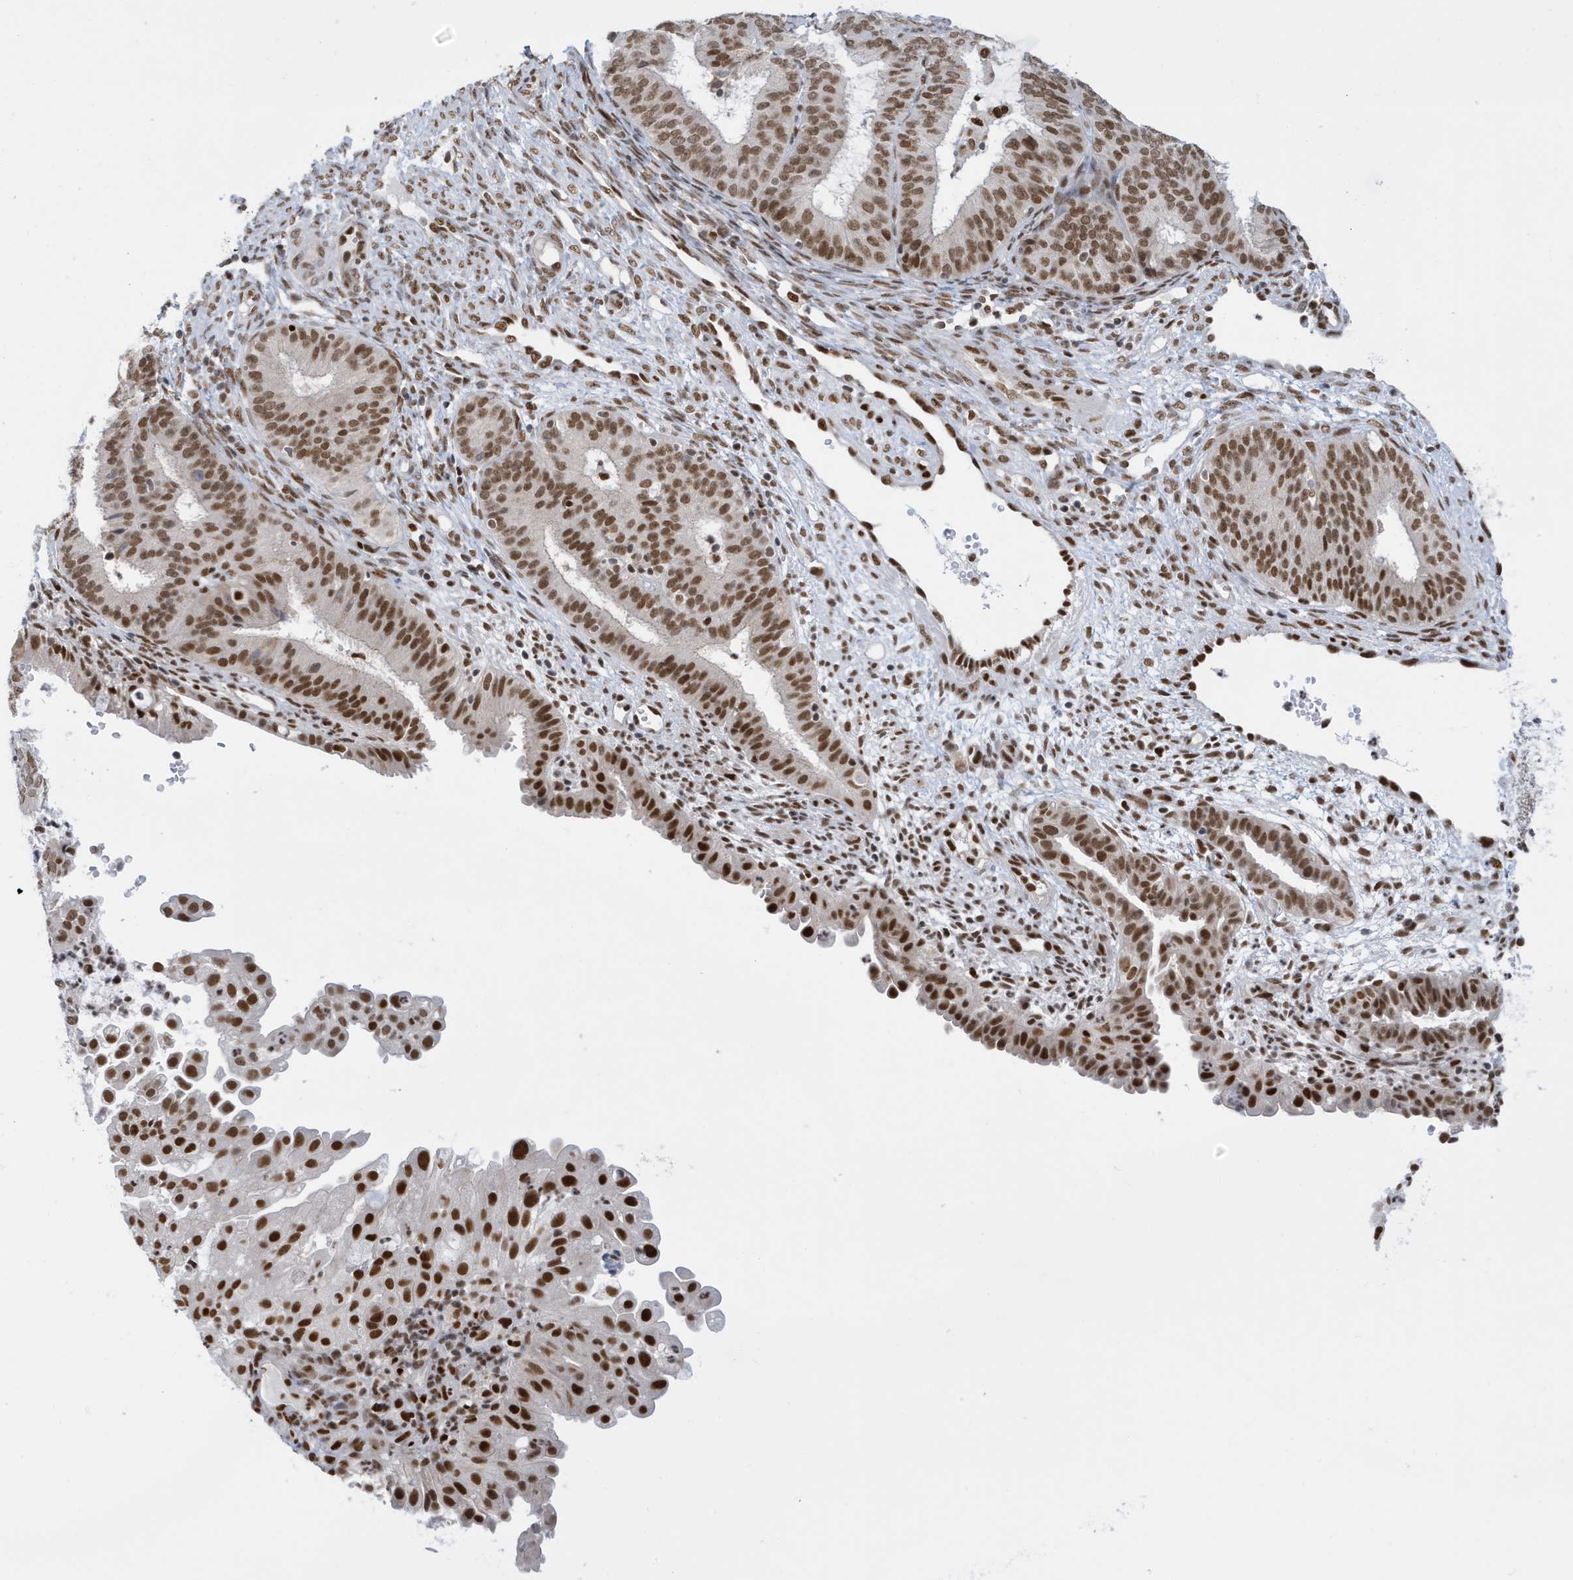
{"staining": {"intensity": "strong", "quantity": ">75%", "location": "nuclear"}, "tissue": "endometrial cancer", "cell_type": "Tumor cells", "image_type": "cancer", "snomed": [{"axis": "morphology", "description": "Adenocarcinoma, NOS"}, {"axis": "topography", "description": "Endometrium"}], "caption": "Immunohistochemical staining of human endometrial cancer demonstrates high levels of strong nuclear positivity in about >75% of tumor cells. (Brightfield microscopy of DAB IHC at high magnification).", "gene": "PCYT1A", "patient": {"sex": "female", "age": 51}}